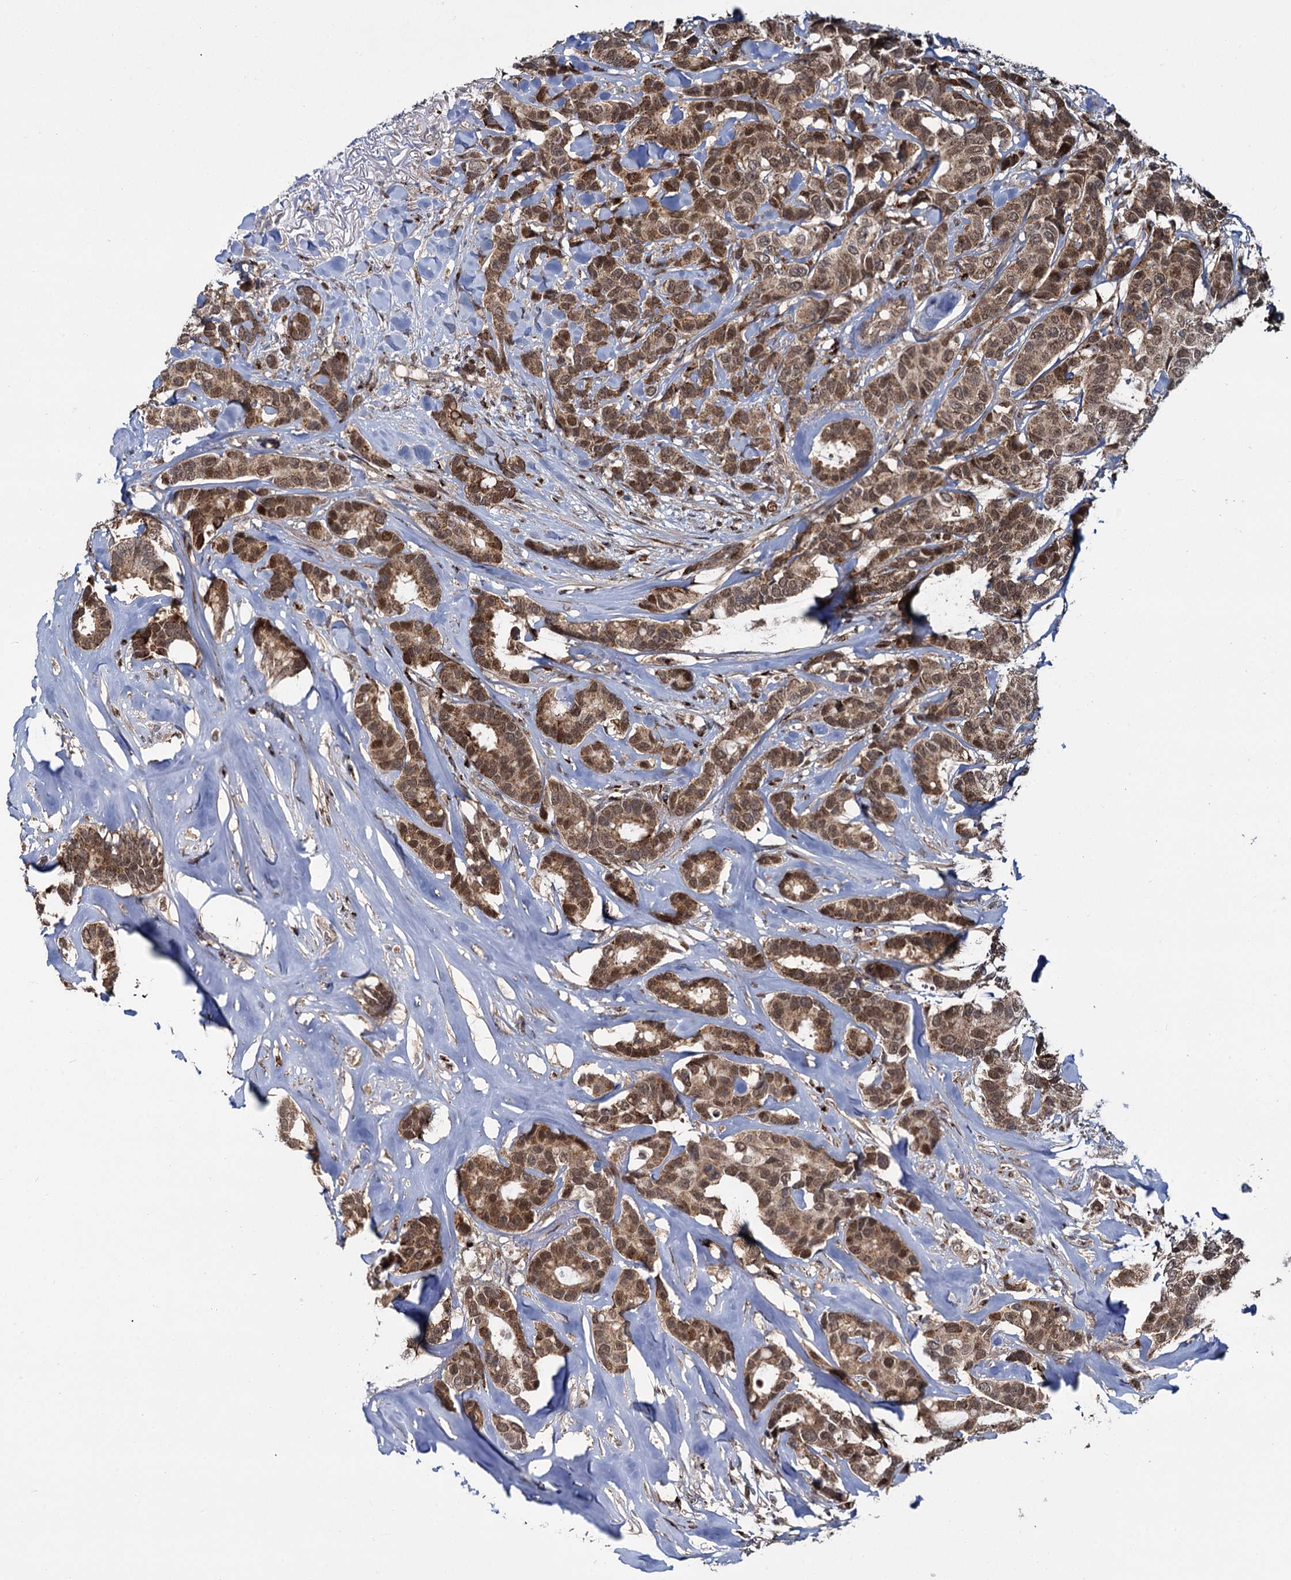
{"staining": {"intensity": "moderate", "quantity": ">75%", "location": "cytoplasmic/membranous,nuclear"}, "tissue": "breast cancer", "cell_type": "Tumor cells", "image_type": "cancer", "snomed": [{"axis": "morphology", "description": "Duct carcinoma"}, {"axis": "topography", "description": "Breast"}], "caption": "Protein analysis of breast cancer tissue demonstrates moderate cytoplasmic/membranous and nuclear staining in approximately >75% of tumor cells.", "gene": "GAL3ST4", "patient": {"sex": "female", "age": 87}}